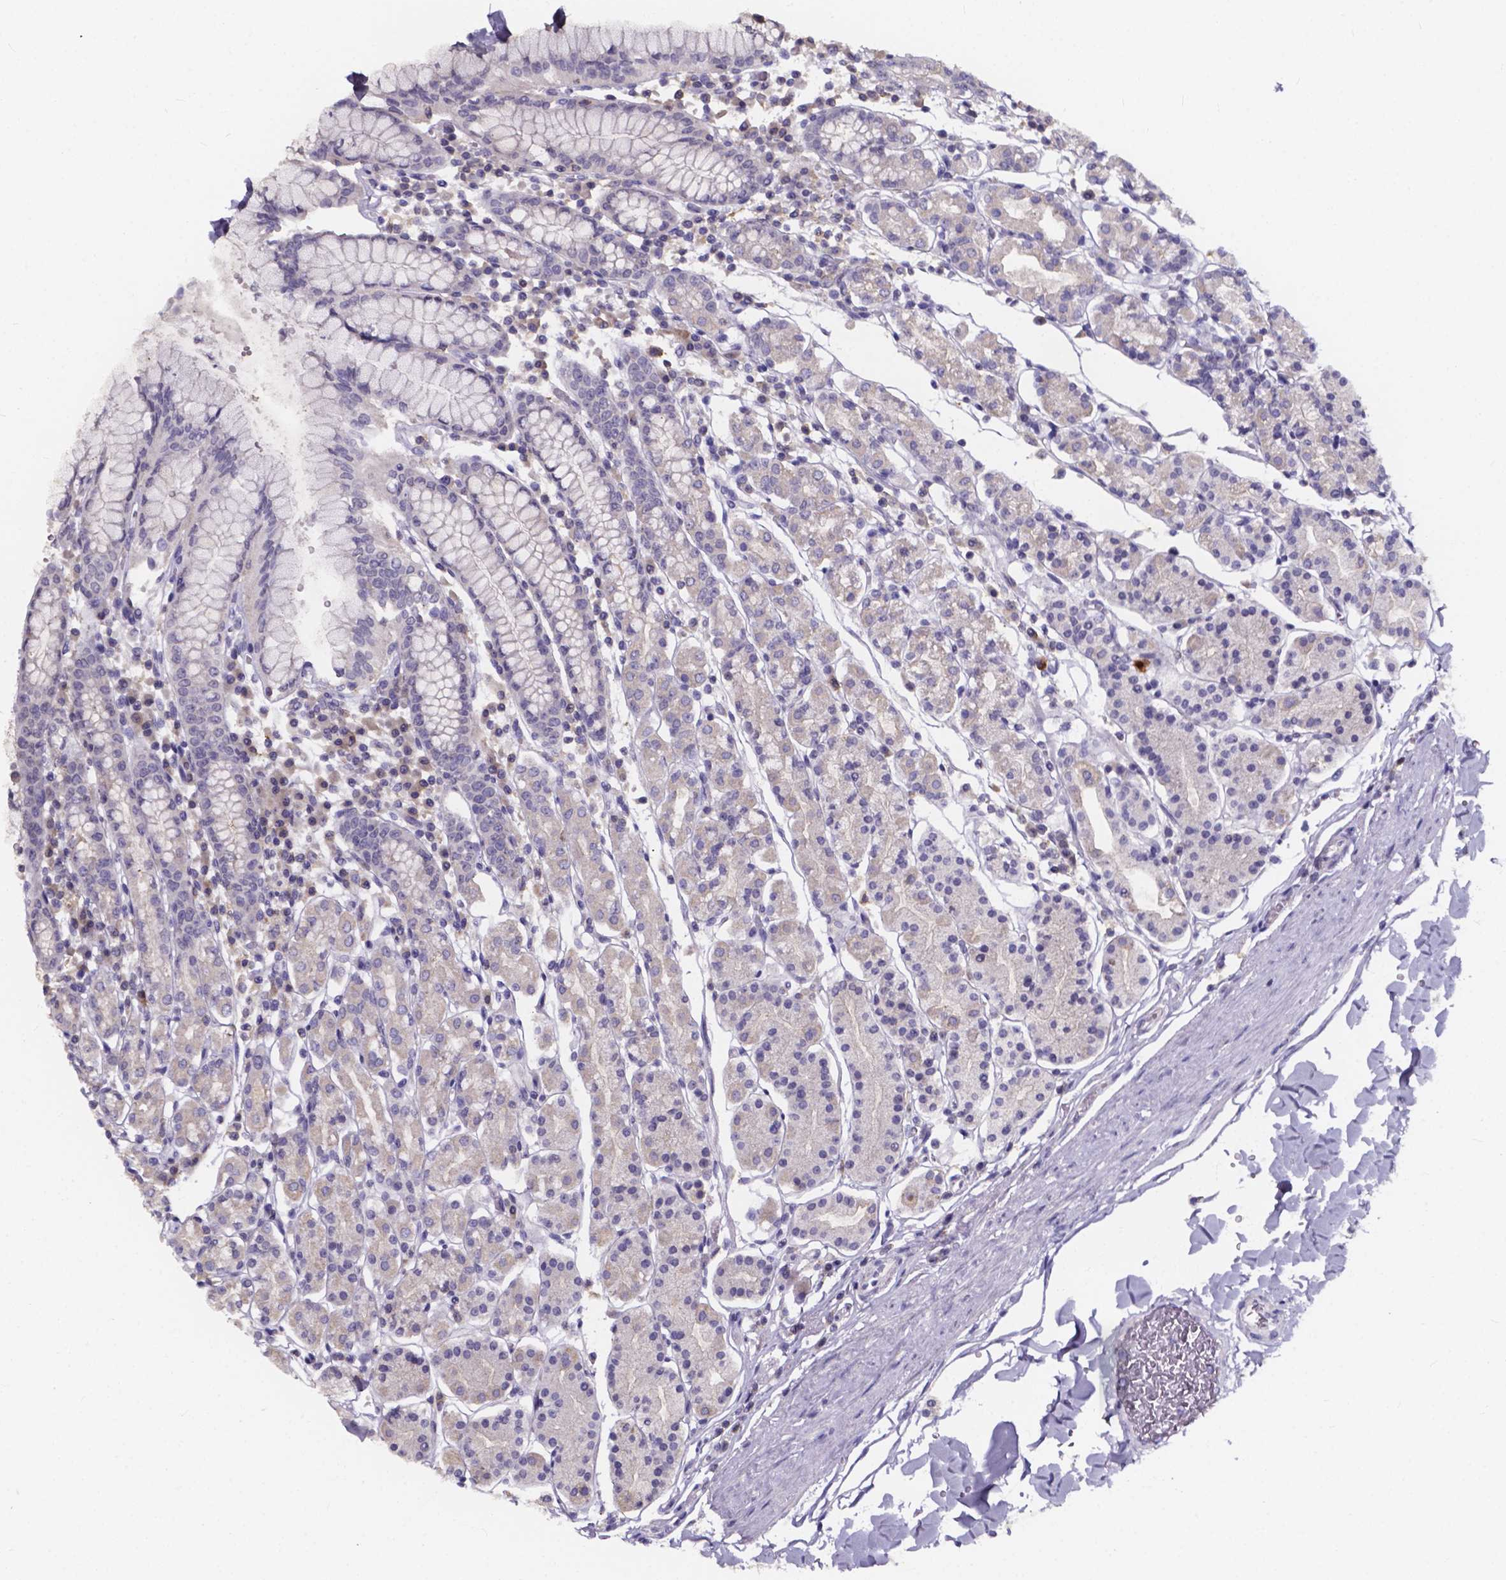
{"staining": {"intensity": "negative", "quantity": "none", "location": "none"}, "tissue": "stomach", "cell_type": "Glandular cells", "image_type": "normal", "snomed": [{"axis": "morphology", "description": "Normal tissue, NOS"}, {"axis": "topography", "description": "Stomach, upper"}, {"axis": "topography", "description": "Stomach"}], "caption": "An image of stomach stained for a protein shows no brown staining in glandular cells.", "gene": "SPOCD1", "patient": {"sex": "male", "age": 62}}